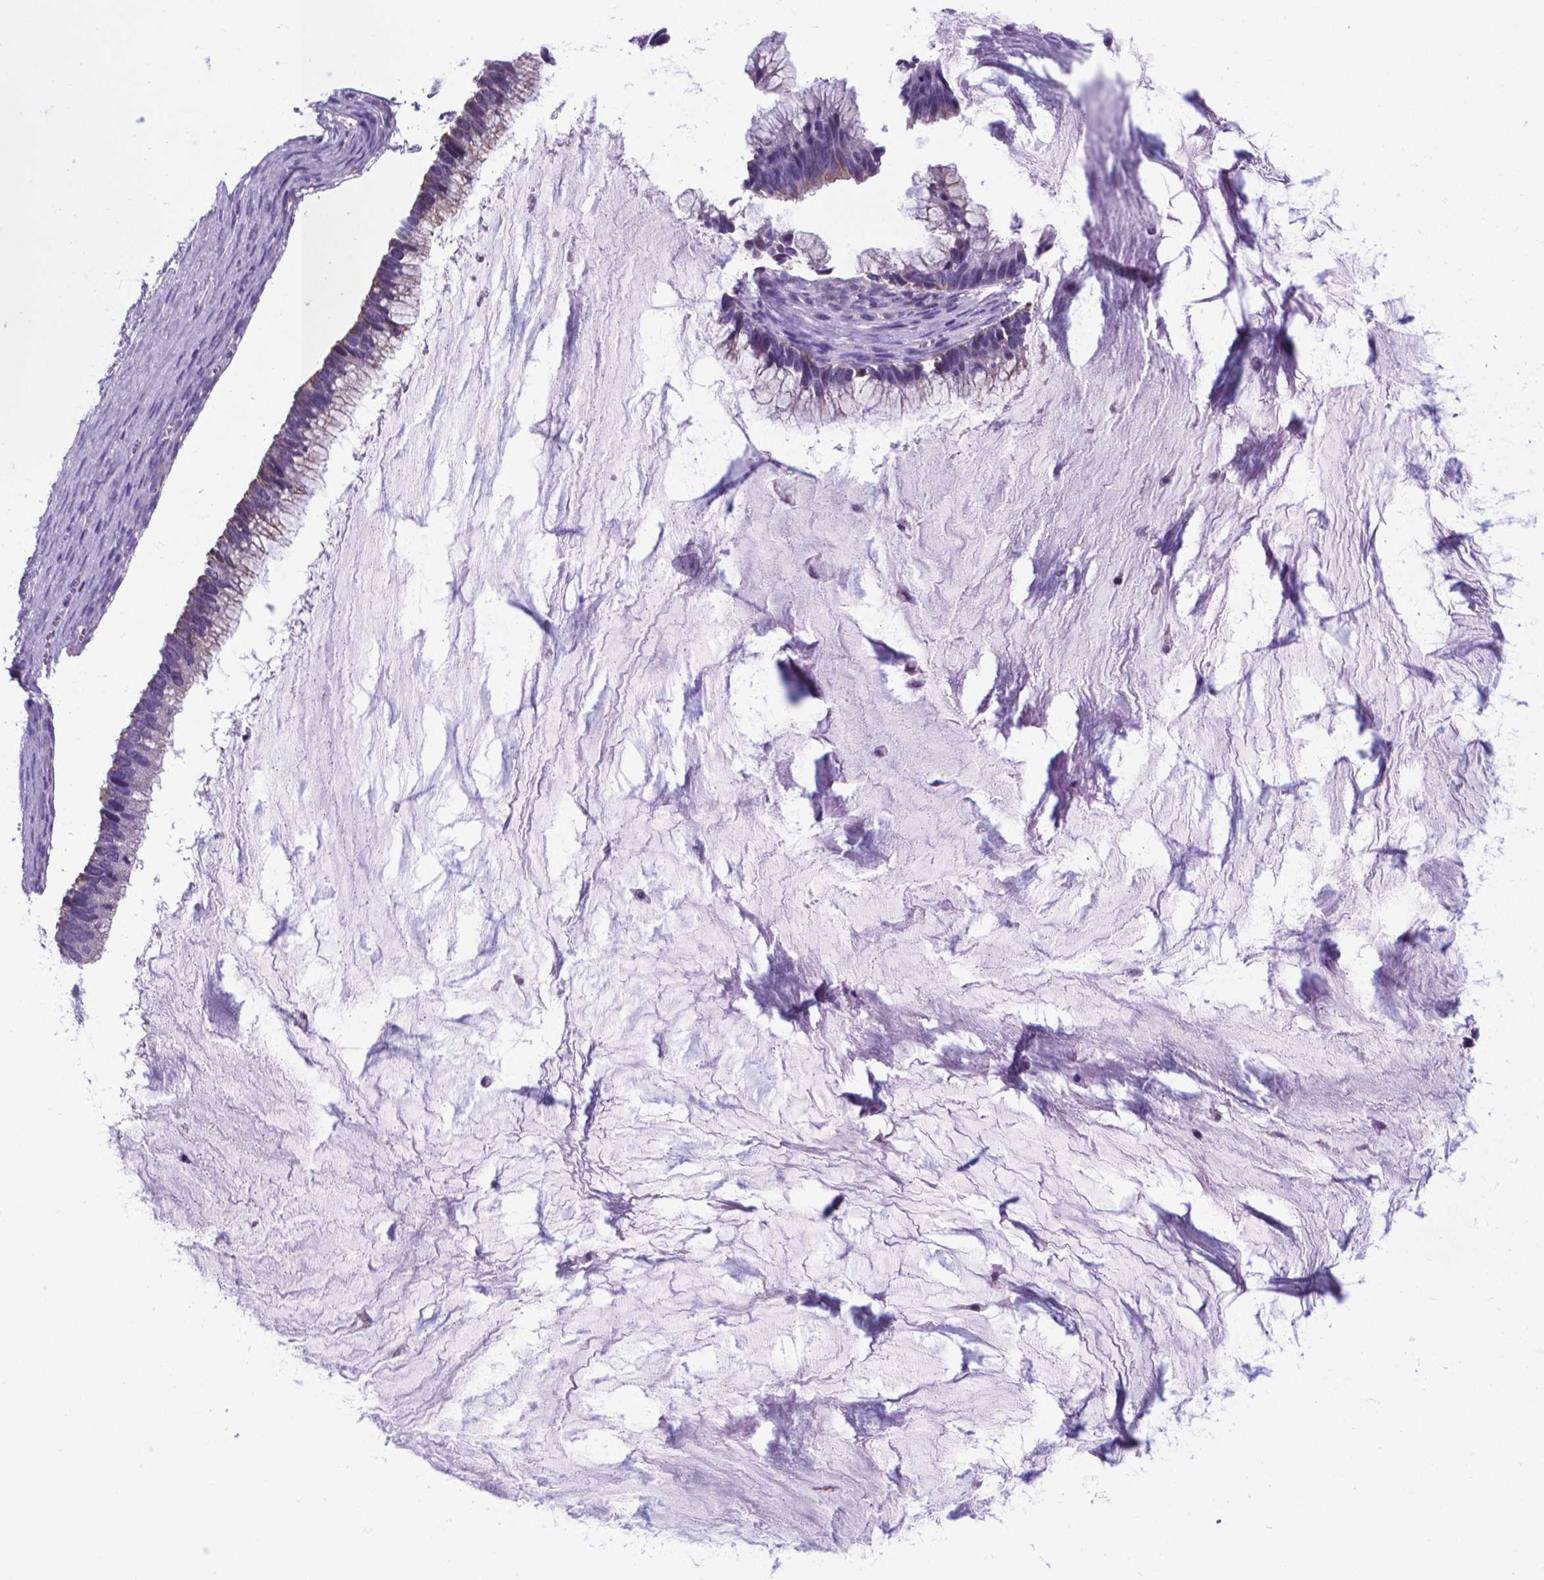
{"staining": {"intensity": "negative", "quantity": "none", "location": "none"}, "tissue": "ovarian cancer", "cell_type": "Tumor cells", "image_type": "cancer", "snomed": [{"axis": "morphology", "description": "Cystadenocarcinoma, mucinous, NOS"}, {"axis": "topography", "description": "Ovary"}], "caption": "This histopathology image is of mucinous cystadenocarcinoma (ovarian) stained with immunohistochemistry (IHC) to label a protein in brown with the nuclei are counter-stained blue. There is no positivity in tumor cells.", "gene": "POU3F3", "patient": {"sex": "female", "age": 38}}